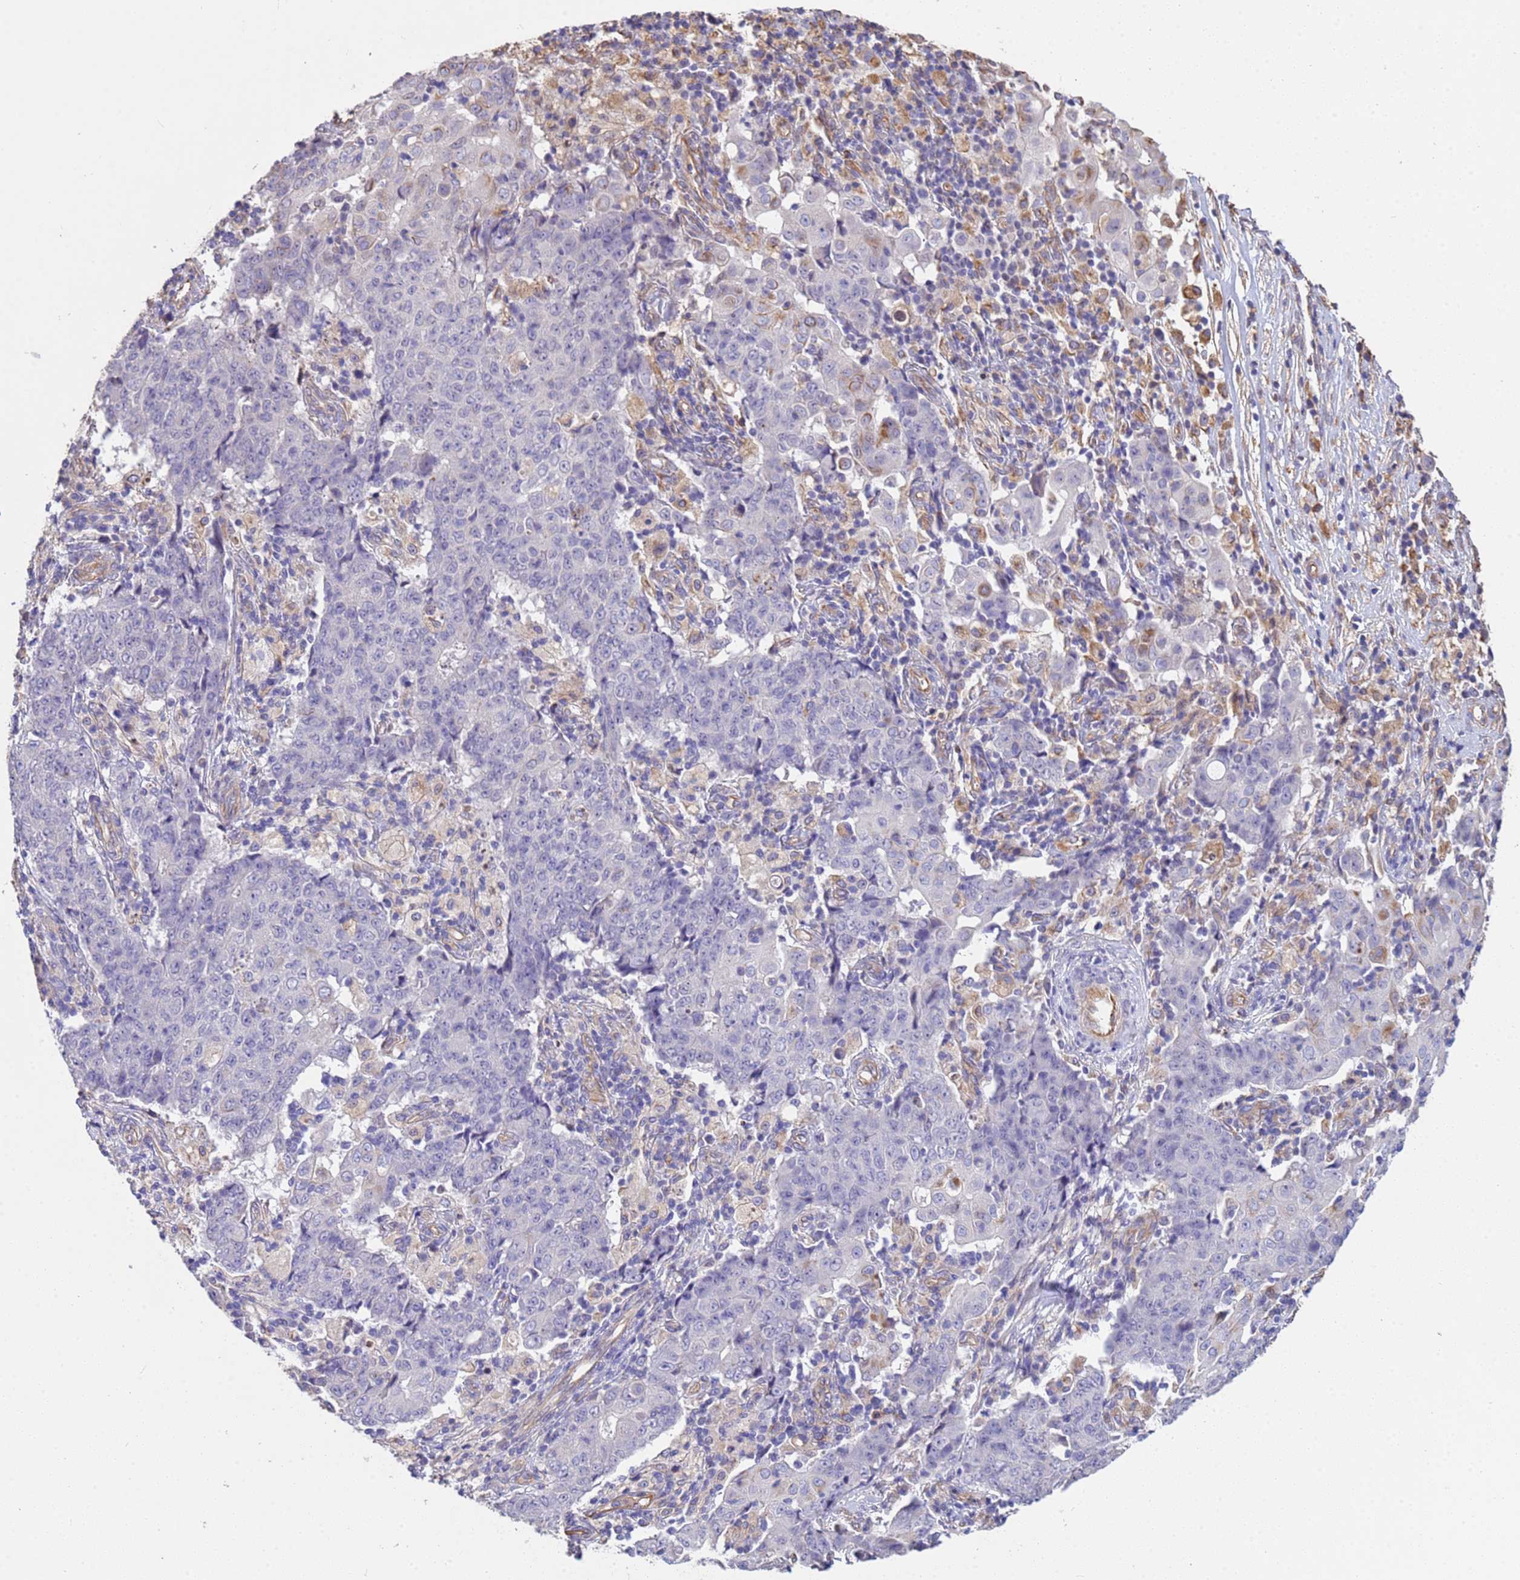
{"staining": {"intensity": "negative", "quantity": "none", "location": "none"}, "tissue": "ovarian cancer", "cell_type": "Tumor cells", "image_type": "cancer", "snomed": [{"axis": "morphology", "description": "Carcinoma, endometroid"}, {"axis": "topography", "description": "Ovary"}], "caption": "Immunohistochemistry of human ovarian cancer demonstrates no positivity in tumor cells.", "gene": "TCEAL3", "patient": {"sex": "female", "age": 42}}